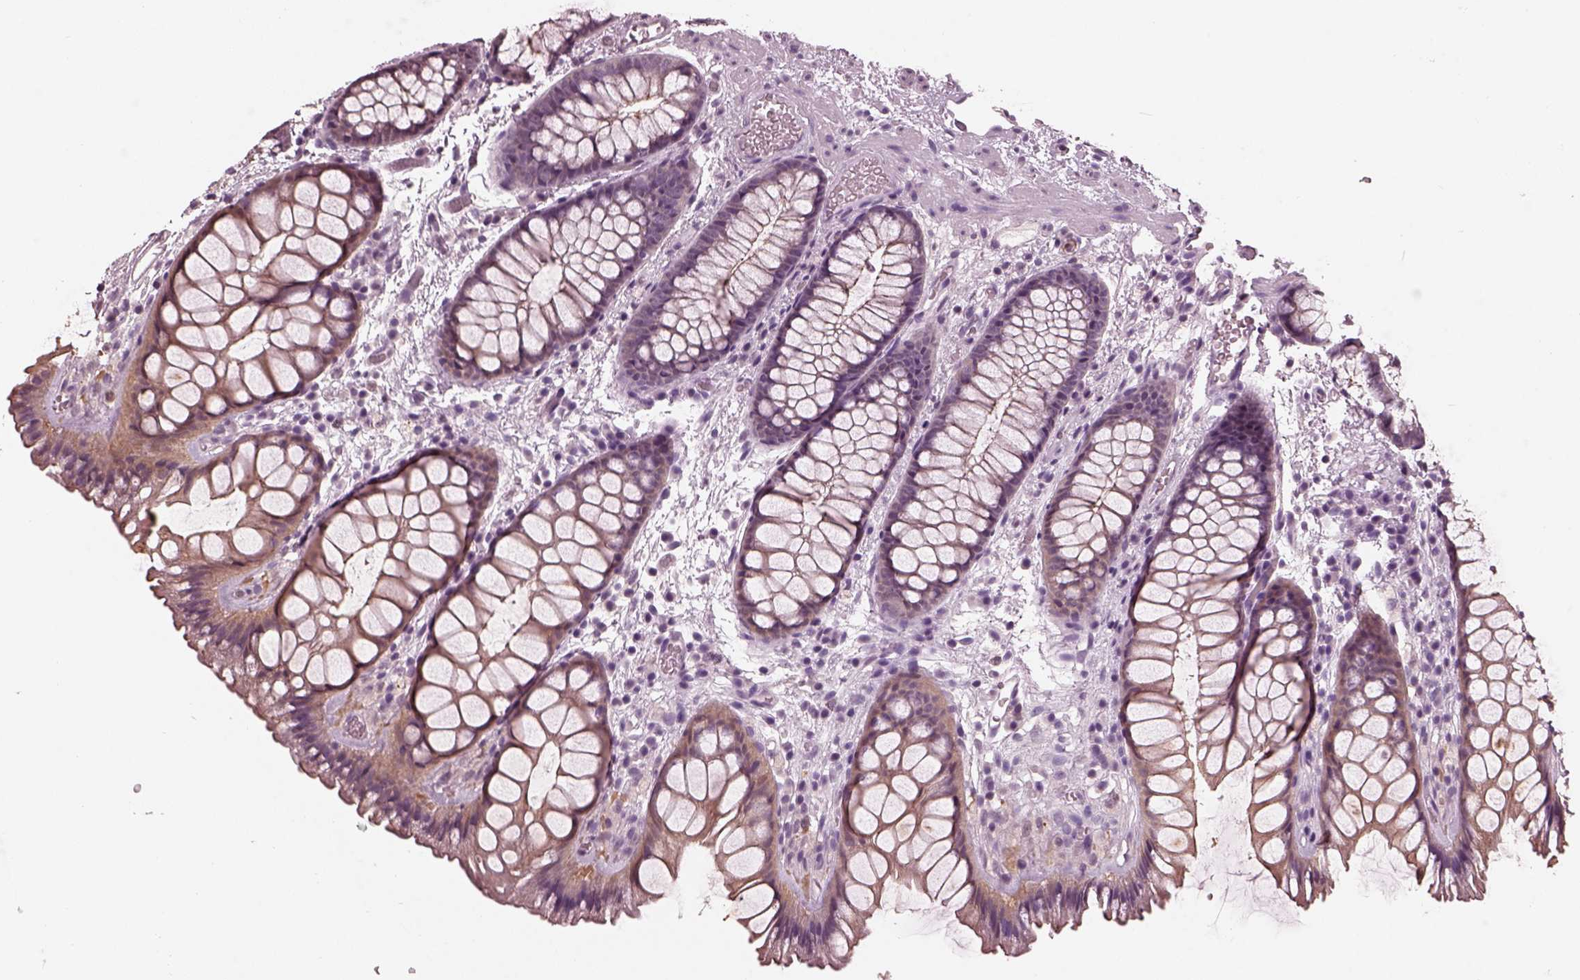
{"staining": {"intensity": "weak", "quantity": "25%-75%", "location": "cytoplasmic/membranous"}, "tissue": "rectum", "cell_type": "Glandular cells", "image_type": "normal", "snomed": [{"axis": "morphology", "description": "Normal tissue, NOS"}, {"axis": "topography", "description": "Rectum"}], "caption": "Immunohistochemical staining of unremarkable rectum demonstrates 25%-75% levels of weak cytoplasmic/membranous protein positivity in approximately 25%-75% of glandular cells. (DAB IHC, brown staining for protein, blue staining for nuclei).", "gene": "TSKS", "patient": {"sex": "female", "age": 62}}